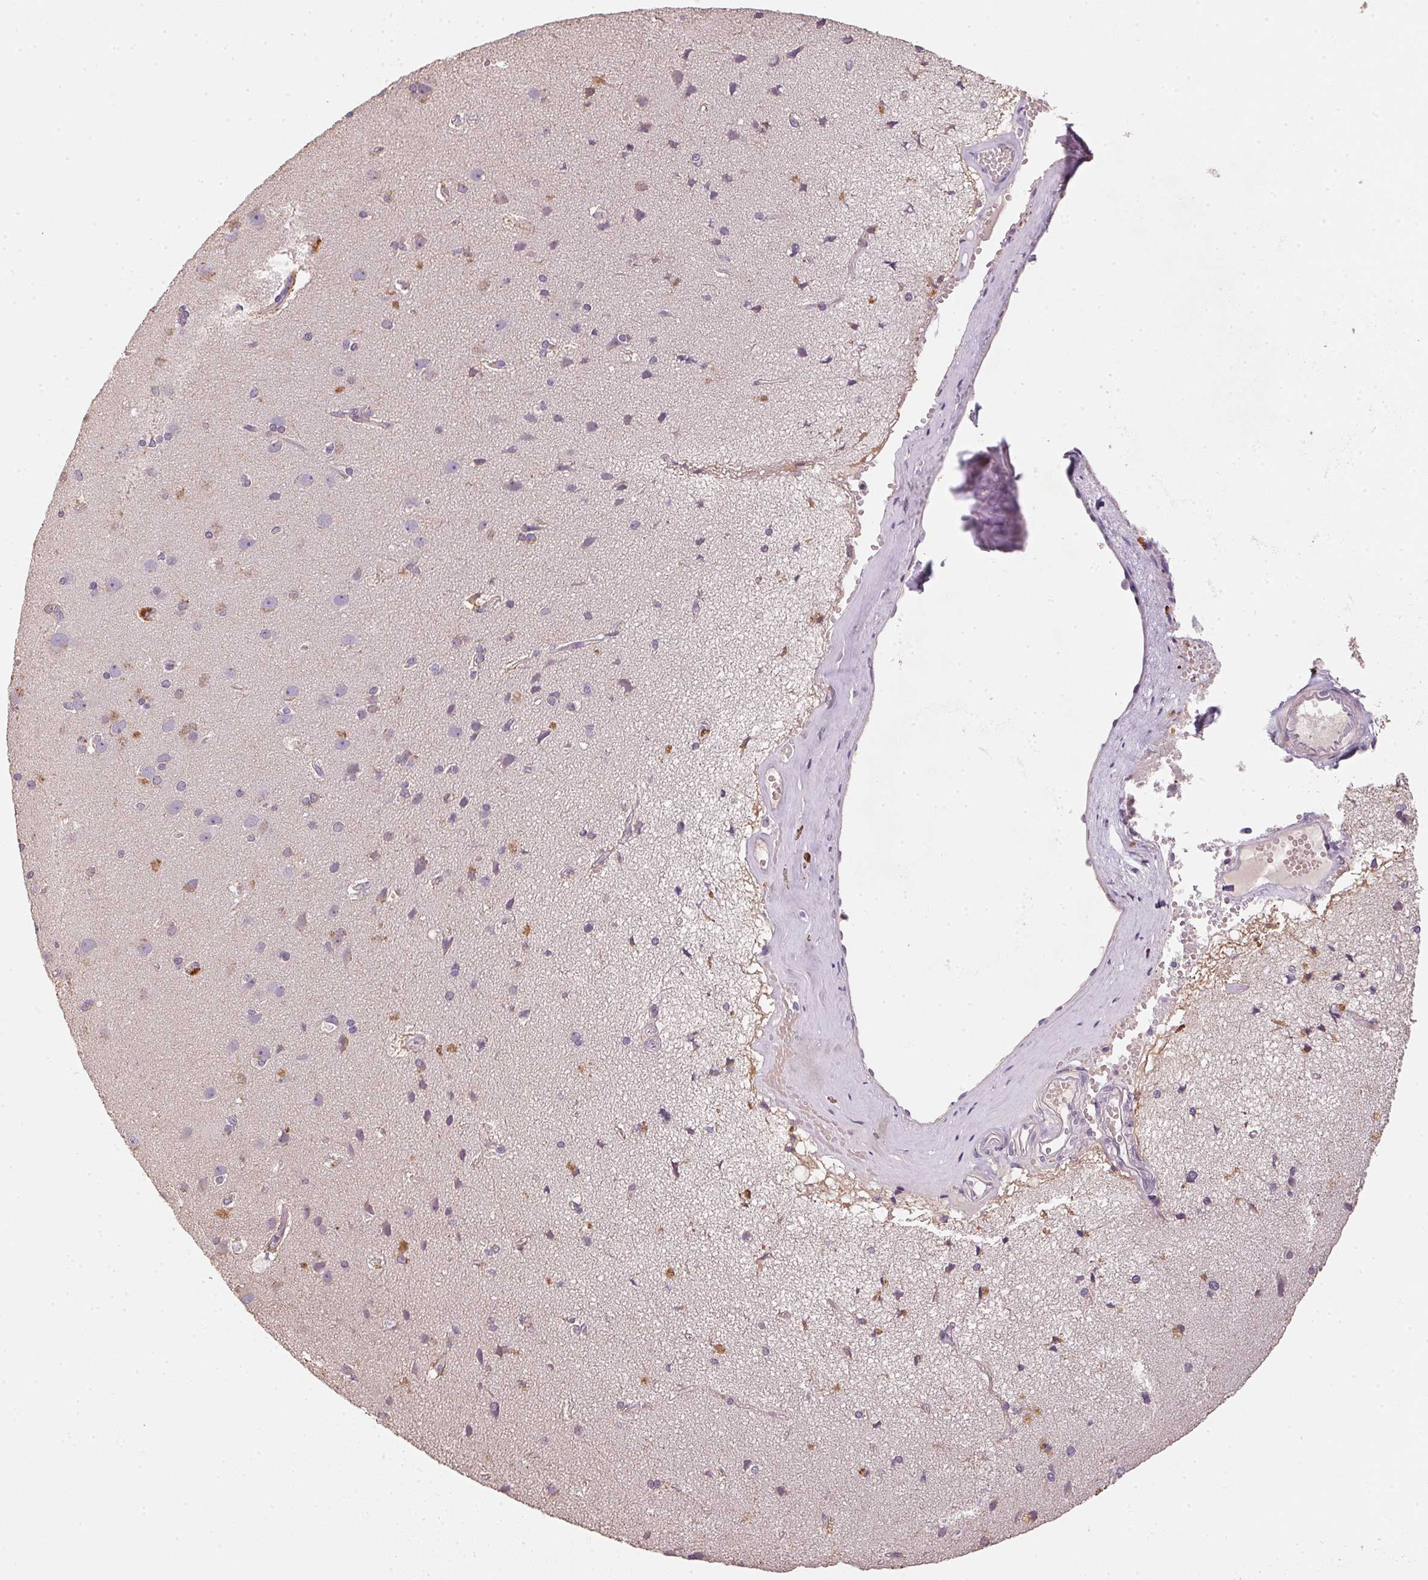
{"staining": {"intensity": "negative", "quantity": "none", "location": "none"}, "tissue": "cerebral cortex", "cell_type": "Endothelial cells", "image_type": "normal", "snomed": [{"axis": "morphology", "description": "Normal tissue, NOS"}, {"axis": "morphology", "description": "Glioma, malignant, High grade"}, {"axis": "topography", "description": "Cerebral cortex"}], "caption": "Immunohistochemistry photomicrograph of benign cerebral cortex: cerebral cortex stained with DAB shows no significant protein expression in endothelial cells.", "gene": "ALDH8A1", "patient": {"sex": "male", "age": 71}}